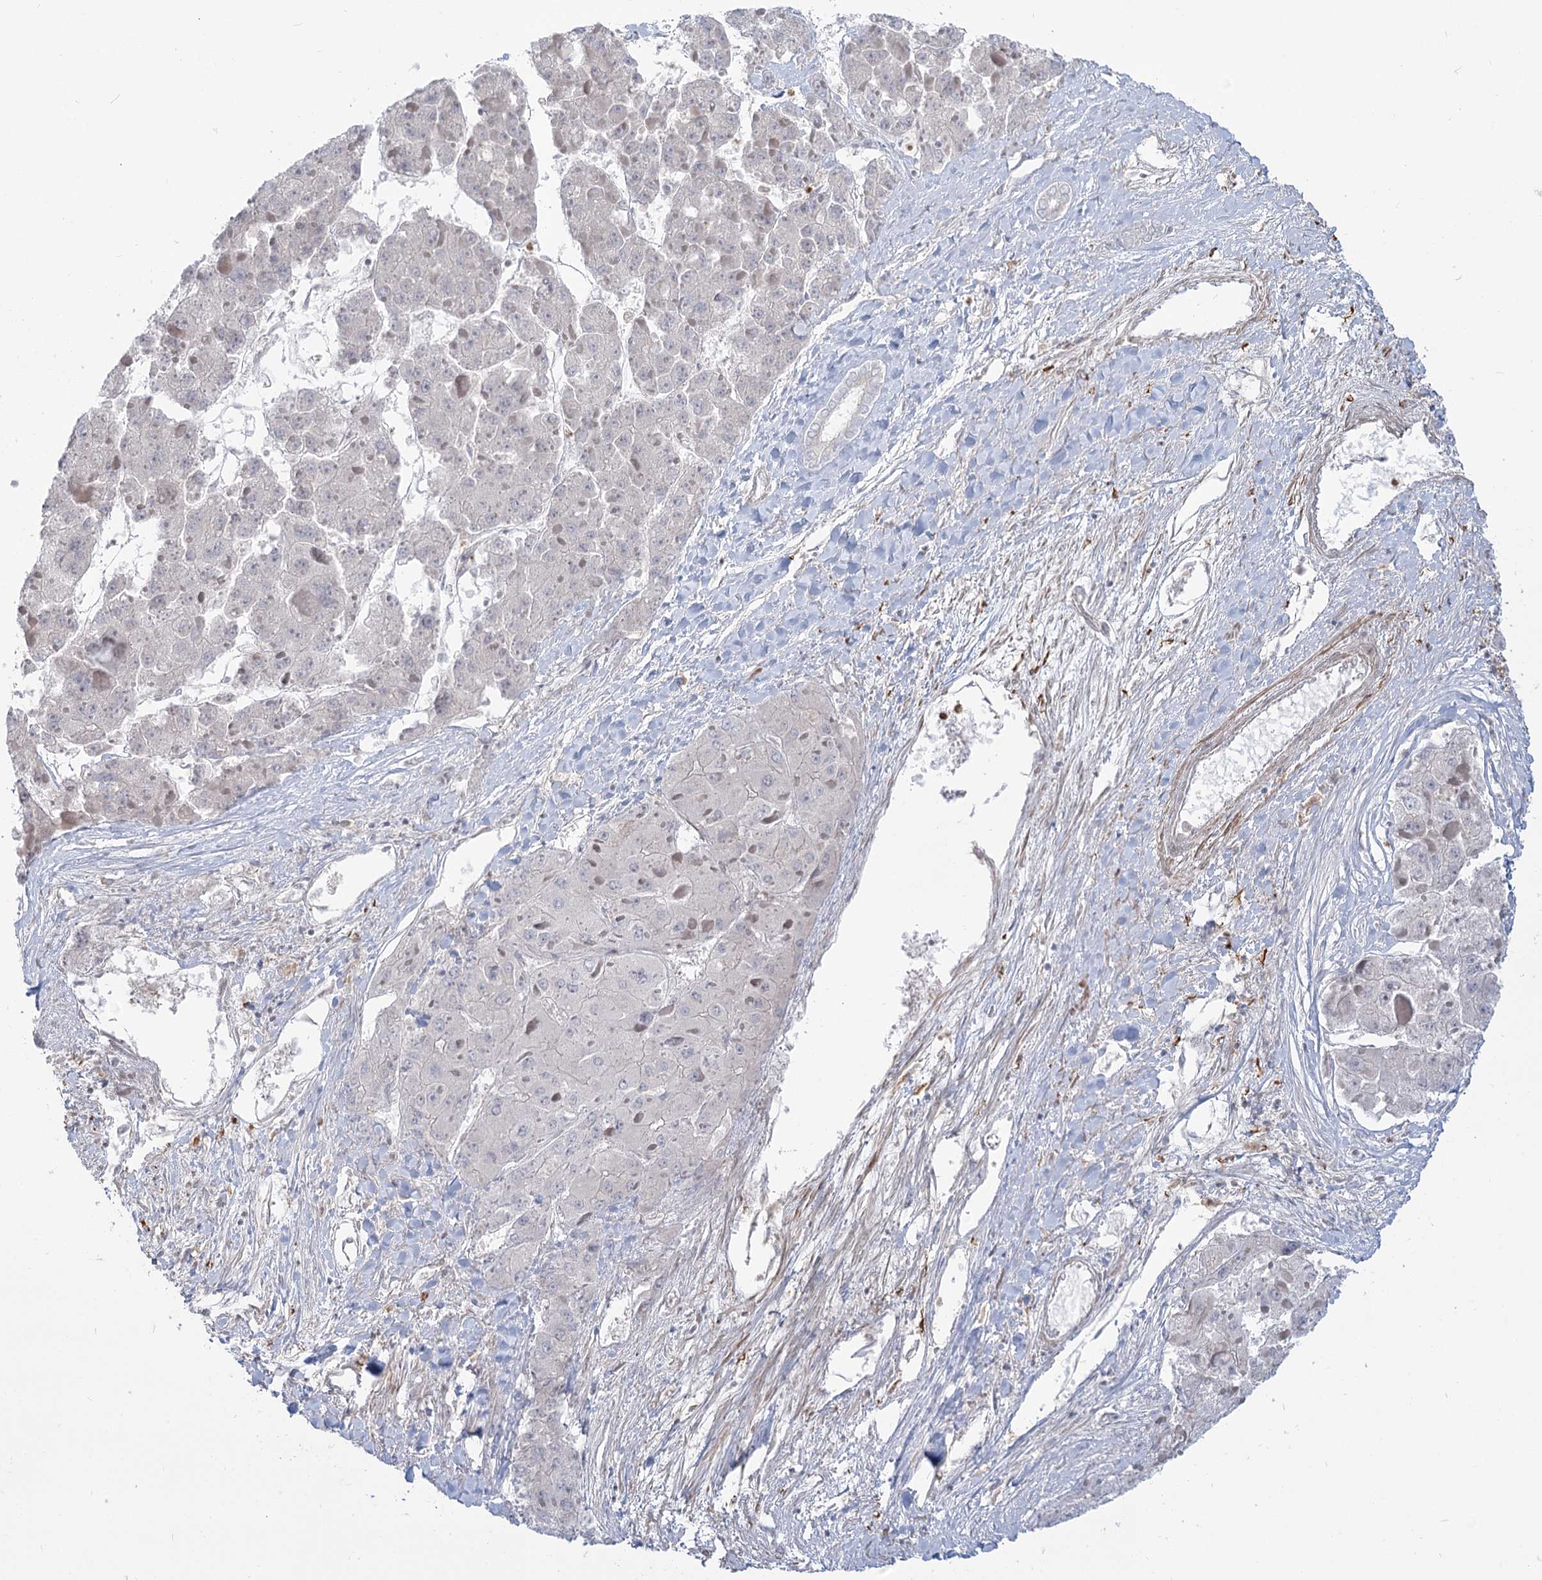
{"staining": {"intensity": "negative", "quantity": "none", "location": "none"}, "tissue": "liver cancer", "cell_type": "Tumor cells", "image_type": "cancer", "snomed": [{"axis": "morphology", "description": "Carcinoma, Hepatocellular, NOS"}, {"axis": "topography", "description": "Liver"}], "caption": "Immunohistochemical staining of human liver hepatocellular carcinoma shows no significant staining in tumor cells.", "gene": "MTMR3", "patient": {"sex": "female", "age": 73}}